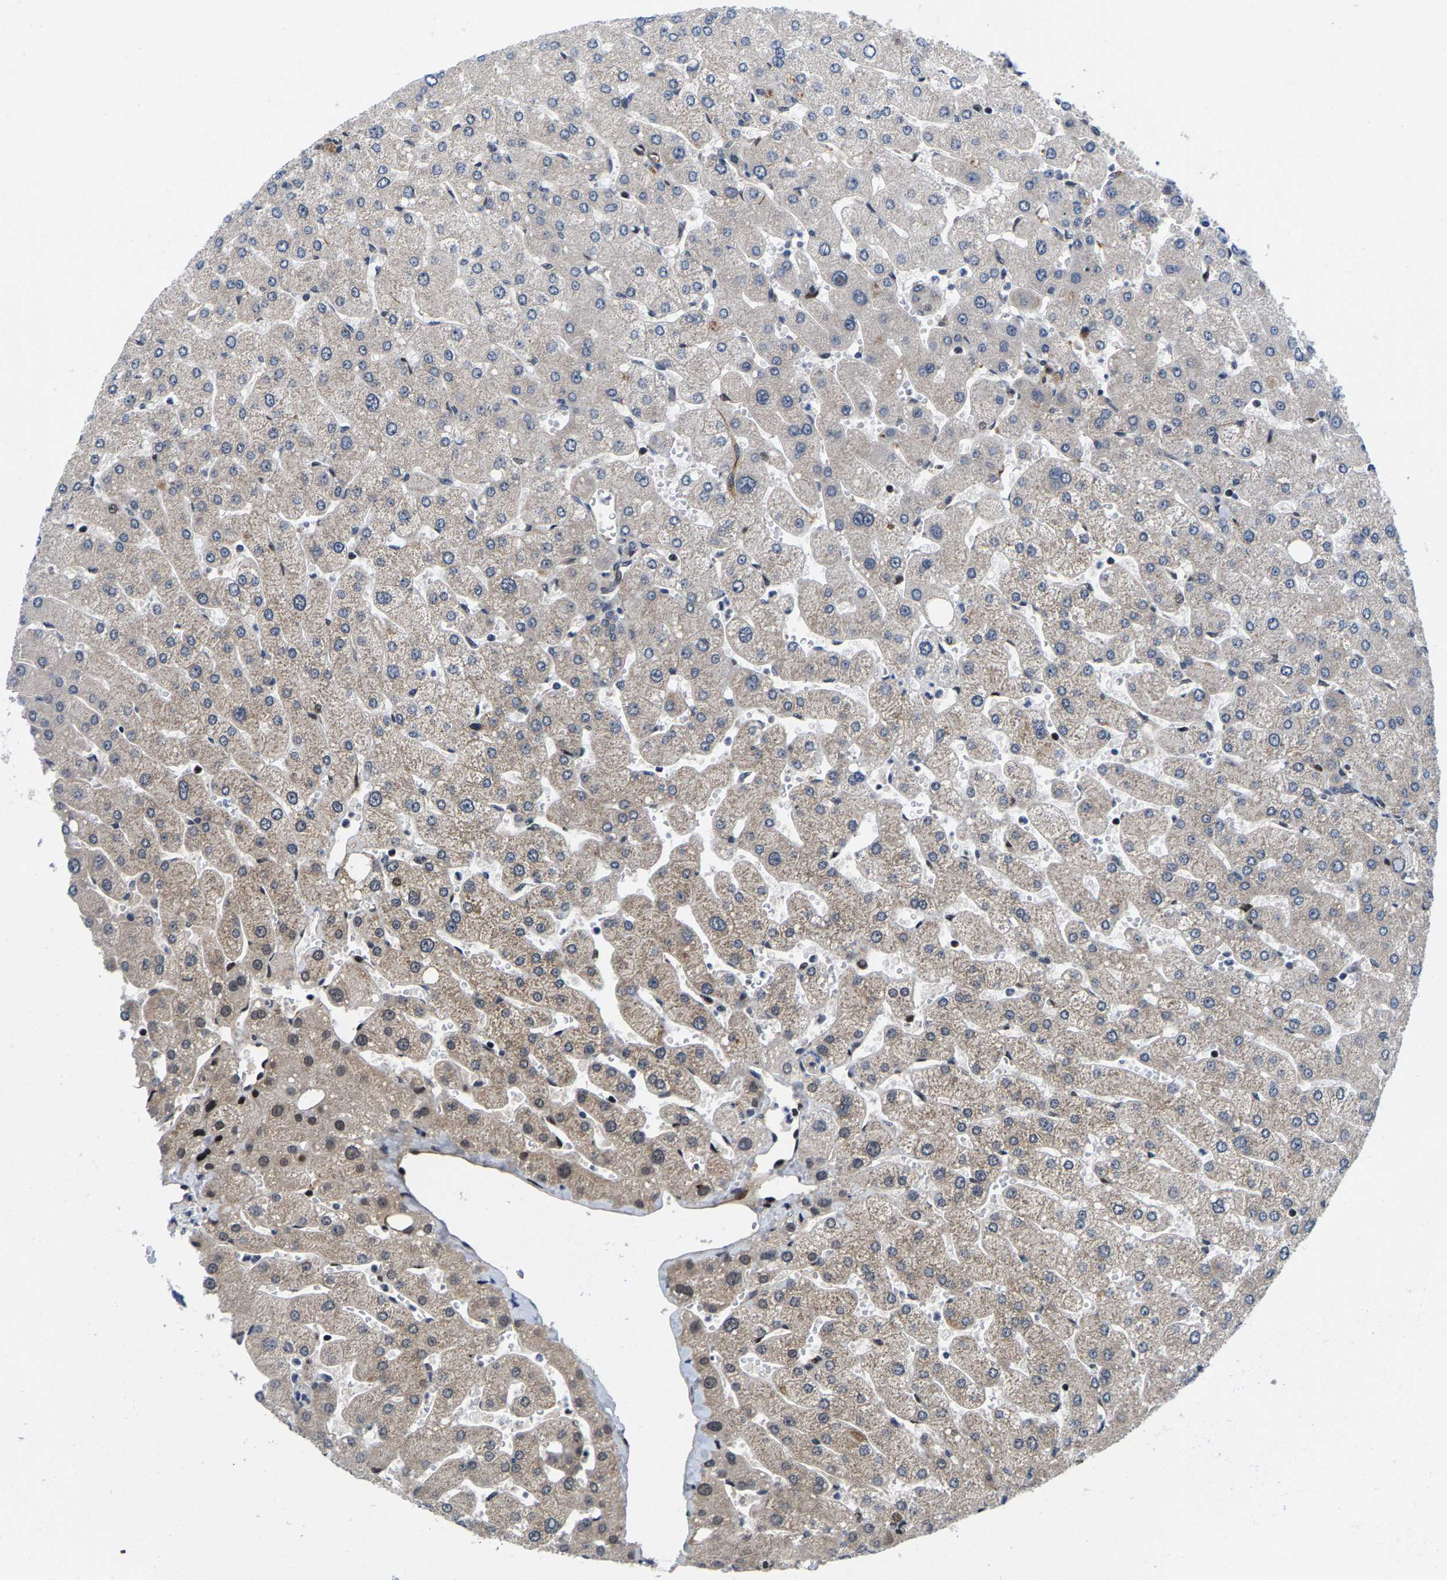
{"staining": {"intensity": "negative", "quantity": "none", "location": "none"}, "tissue": "liver", "cell_type": "Cholangiocytes", "image_type": "normal", "snomed": [{"axis": "morphology", "description": "Normal tissue, NOS"}, {"axis": "topography", "description": "Liver"}], "caption": "Immunohistochemistry (IHC) photomicrograph of normal liver: human liver stained with DAB (3,3'-diaminobenzidine) exhibits no significant protein positivity in cholangiocytes. The staining is performed using DAB brown chromogen with nuclei counter-stained in using hematoxylin.", "gene": "GTPBP10", "patient": {"sex": "male", "age": 55}}